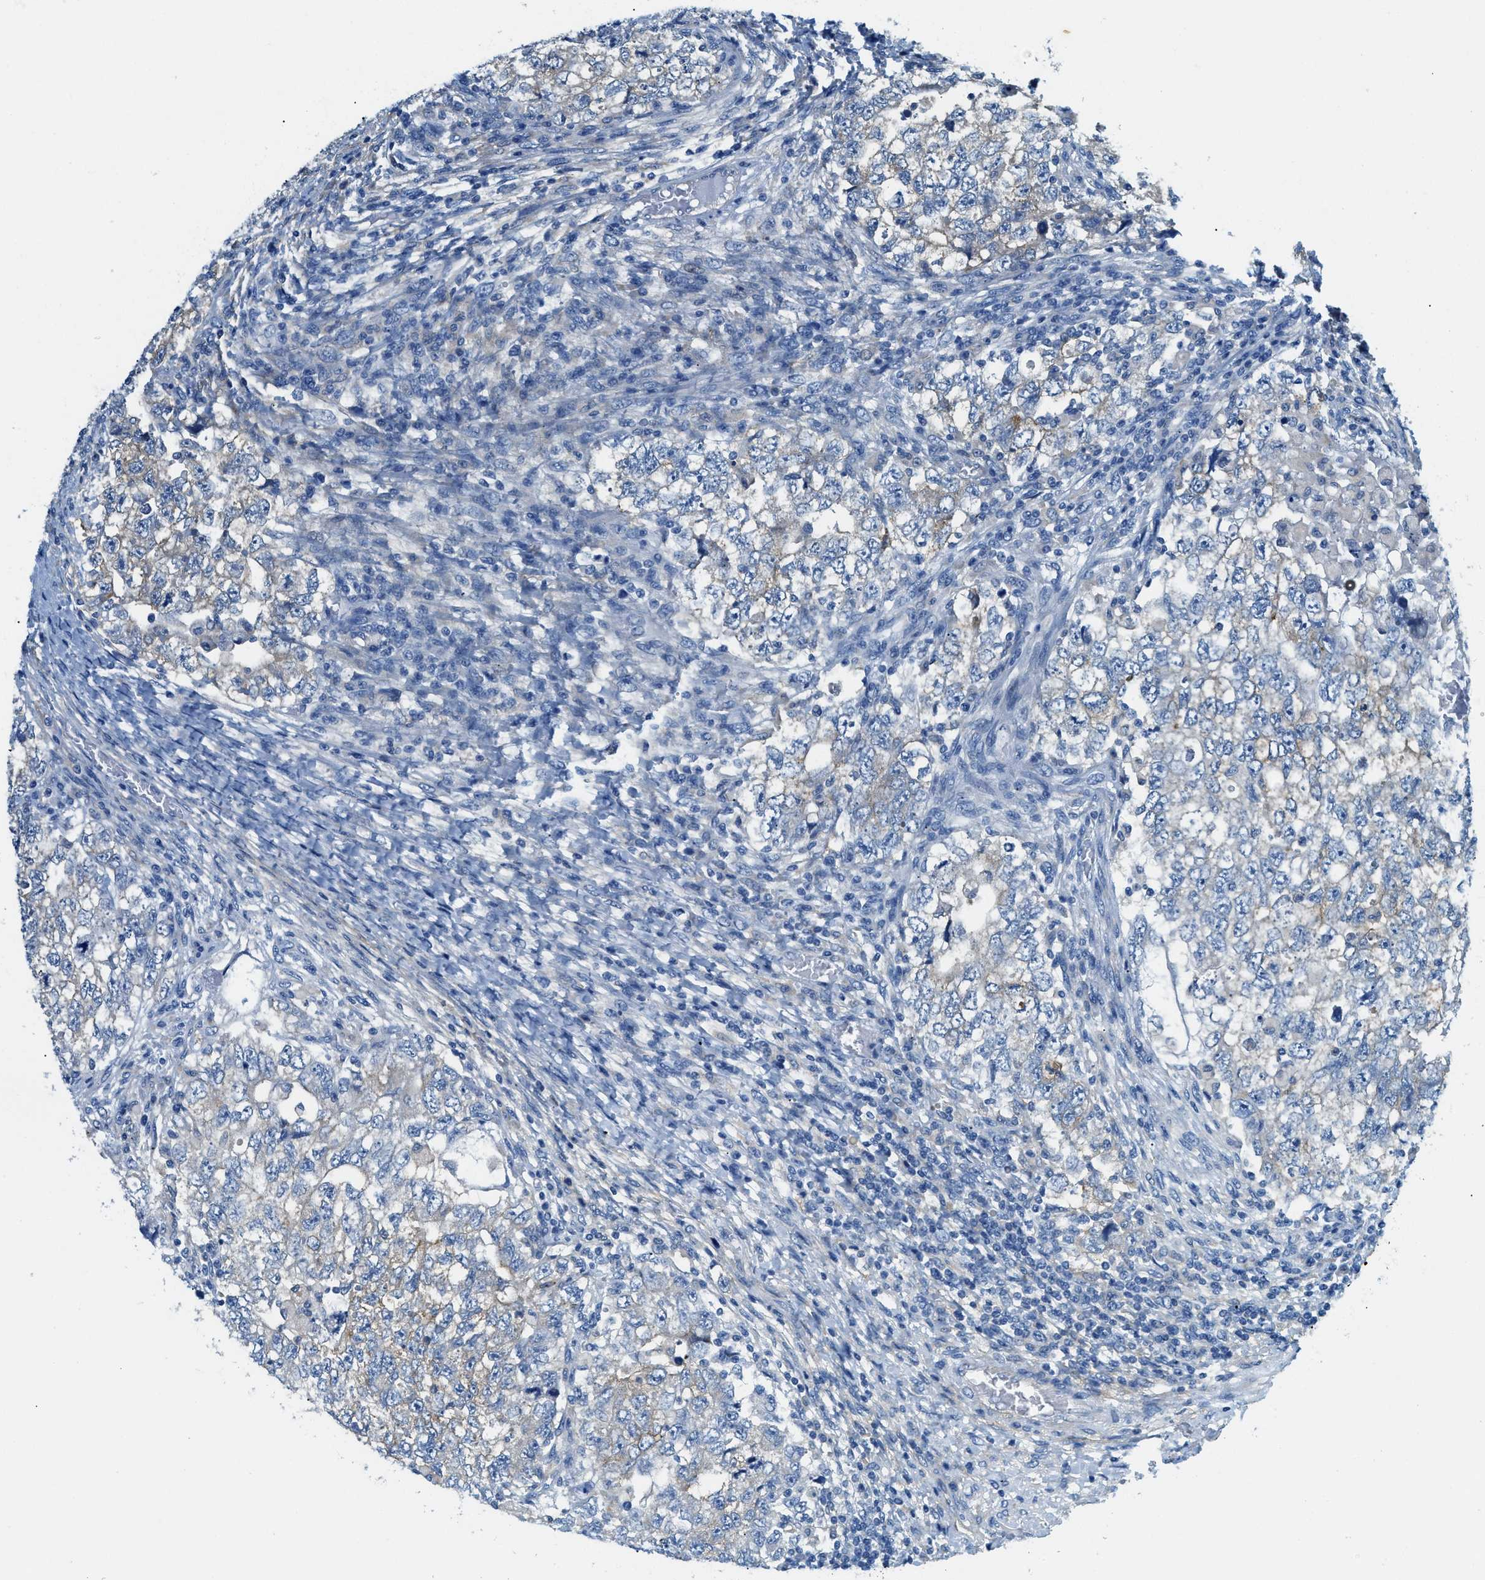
{"staining": {"intensity": "weak", "quantity": "<25%", "location": "cytoplasmic/membranous"}, "tissue": "testis cancer", "cell_type": "Tumor cells", "image_type": "cancer", "snomed": [{"axis": "morphology", "description": "Carcinoma, Embryonal, NOS"}, {"axis": "topography", "description": "Testis"}], "caption": "Testis embryonal carcinoma stained for a protein using IHC exhibits no expression tumor cells.", "gene": "ZDHHC13", "patient": {"sex": "male", "age": 36}}